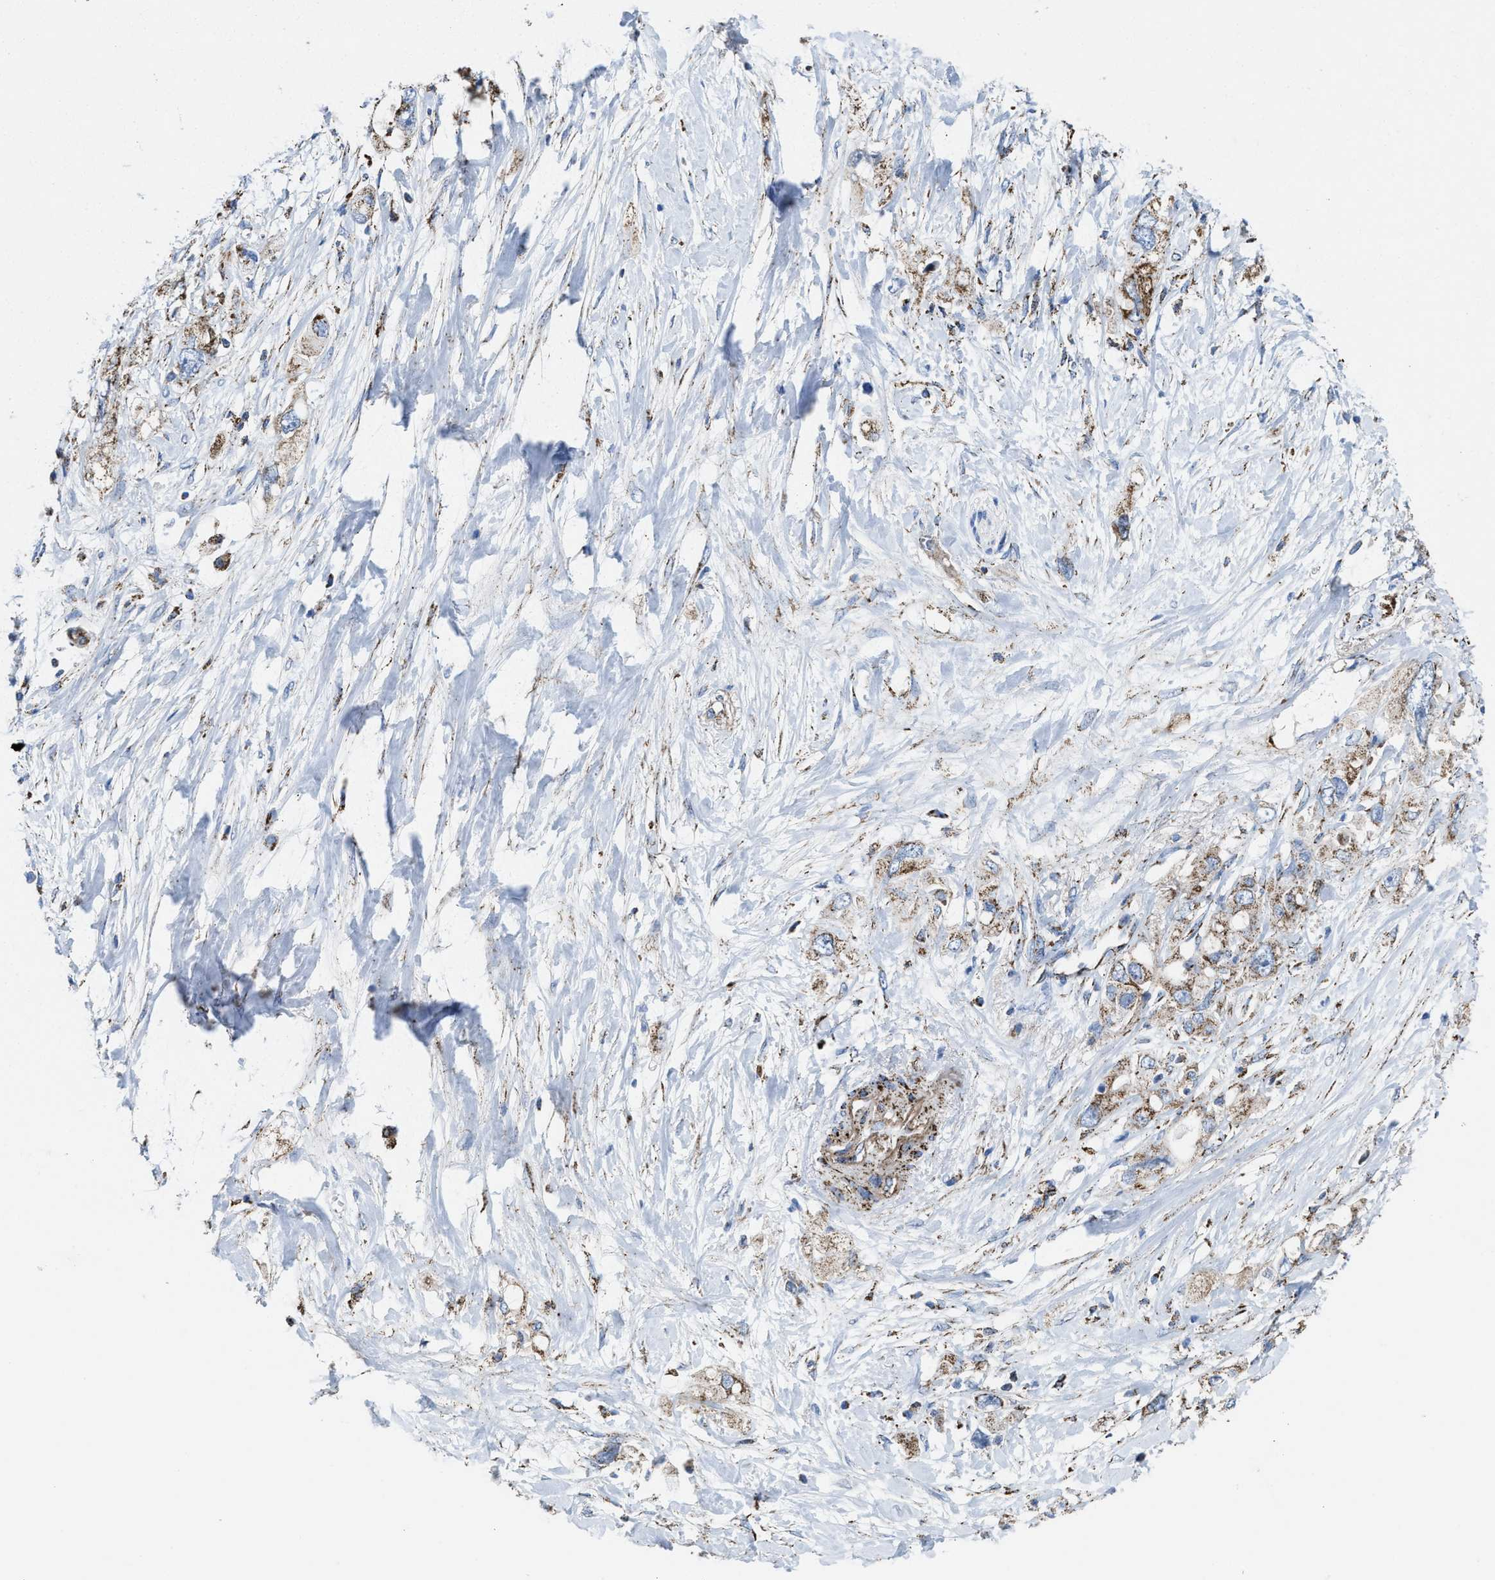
{"staining": {"intensity": "moderate", "quantity": ">75%", "location": "cytoplasmic/membranous"}, "tissue": "pancreatic cancer", "cell_type": "Tumor cells", "image_type": "cancer", "snomed": [{"axis": "morphology", "description": "Adenocarcinoma, NOS"}, {"axis": "topography", "description": "Pancreas"}], "caption": "Human adenocarcinoma (pancreatic) stained with a brown dye shows moderate cytoplasmic/membranous positive staining in approximately >75% of tumor cells.", "gene": "ALDH1B1", "patient": {"sex": "female", "age": 56}}